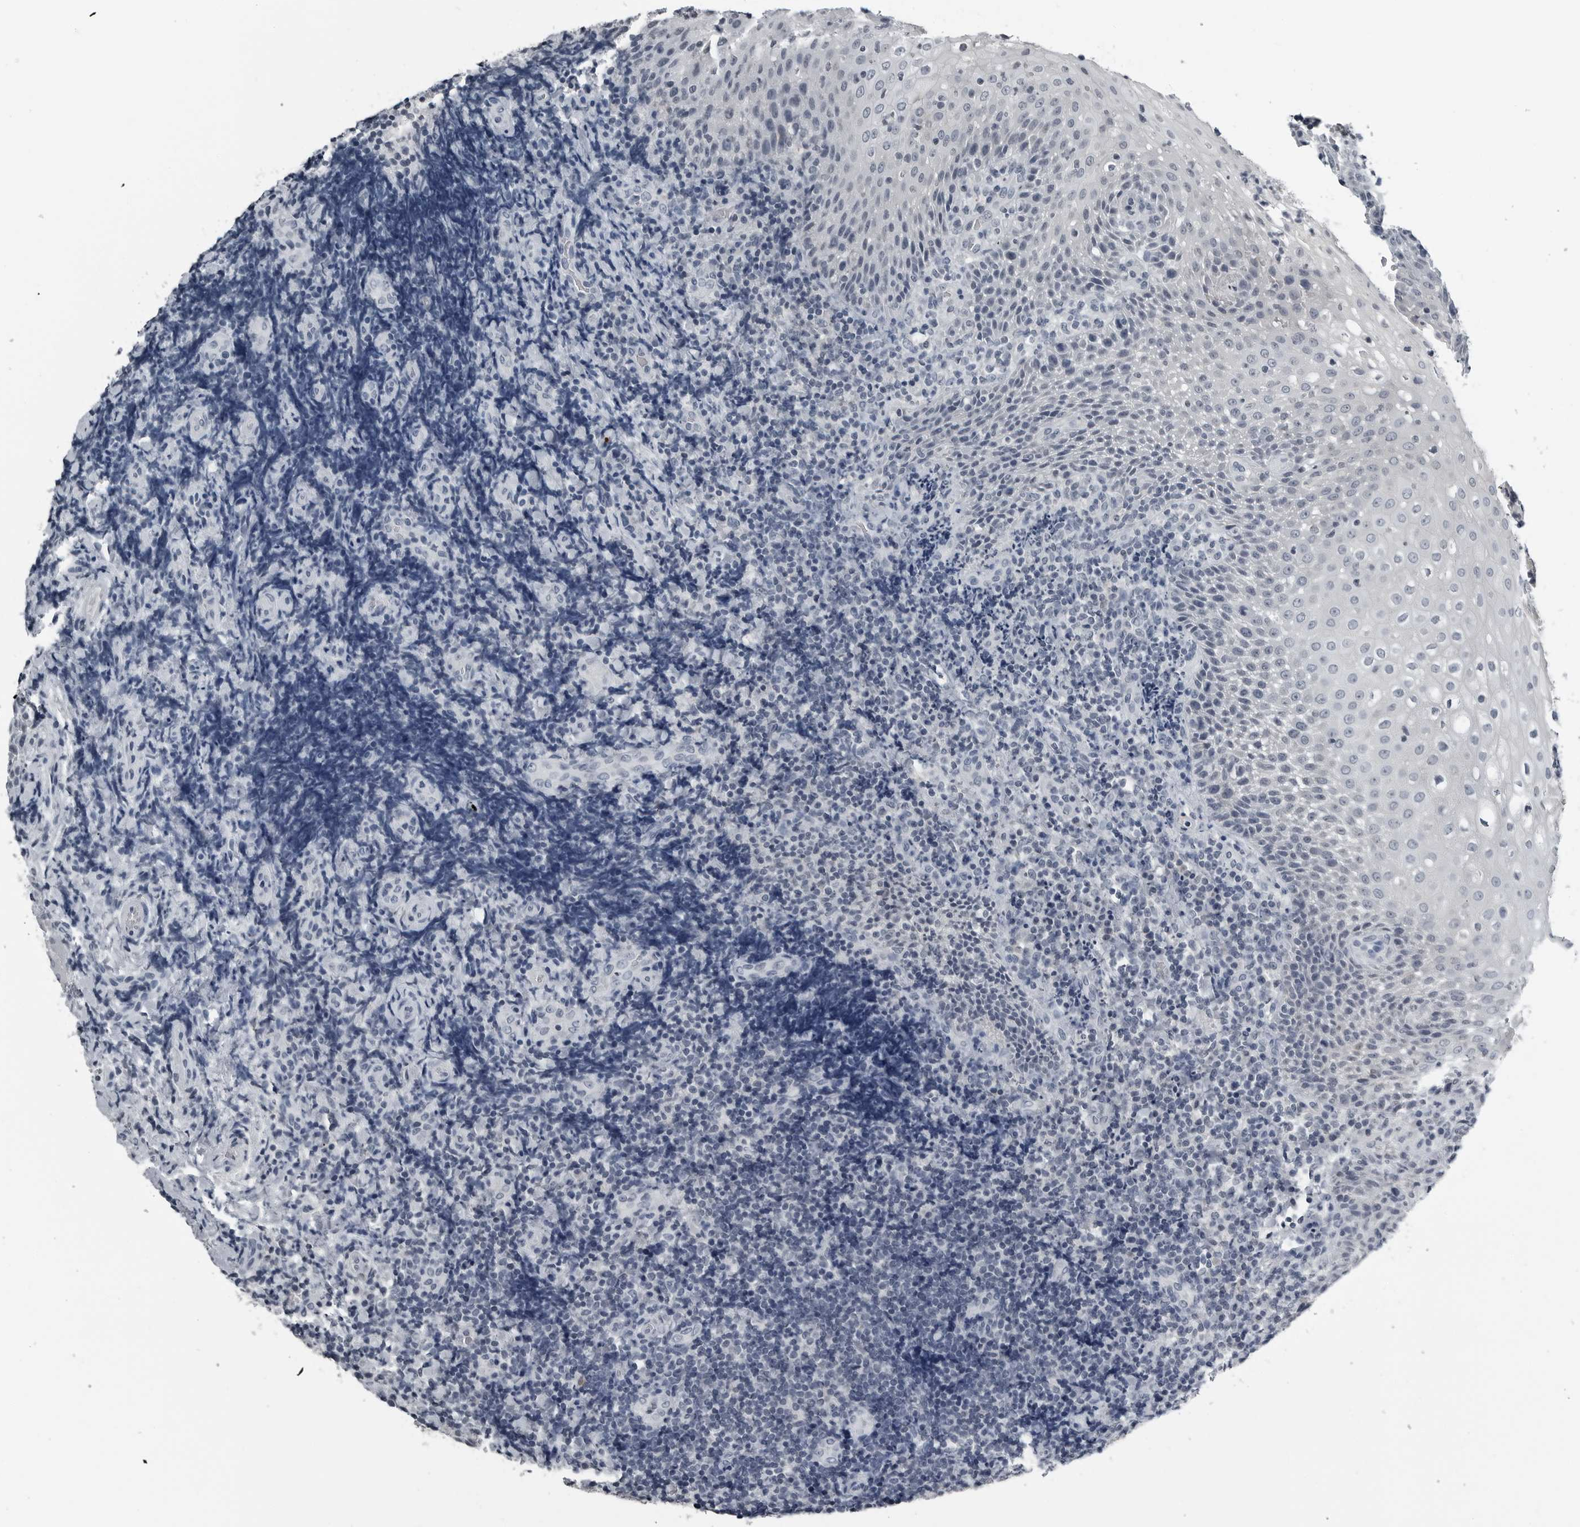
{"staining": {"intensity": "negative", "quantity": "none", "location": "none"}, "tissue": "lymphoma", "cell_type": "Tumor cells", "image_type": "cancer", "snomed": [{"axis": "morphology", "description": "Malignant lymphoma, non-Hodgkin's type, High grade"}, {"axis": "topography", "description": "Tonsil"}], "caption": "Tumor cells show no significant expression in malignant lymphoma, non-Hodgkin's type (high-grade). (IHC, brightfield microscopy, high magnification).", "gene": "SPINK1", "patient": {"sex": "female", "age": 36}}